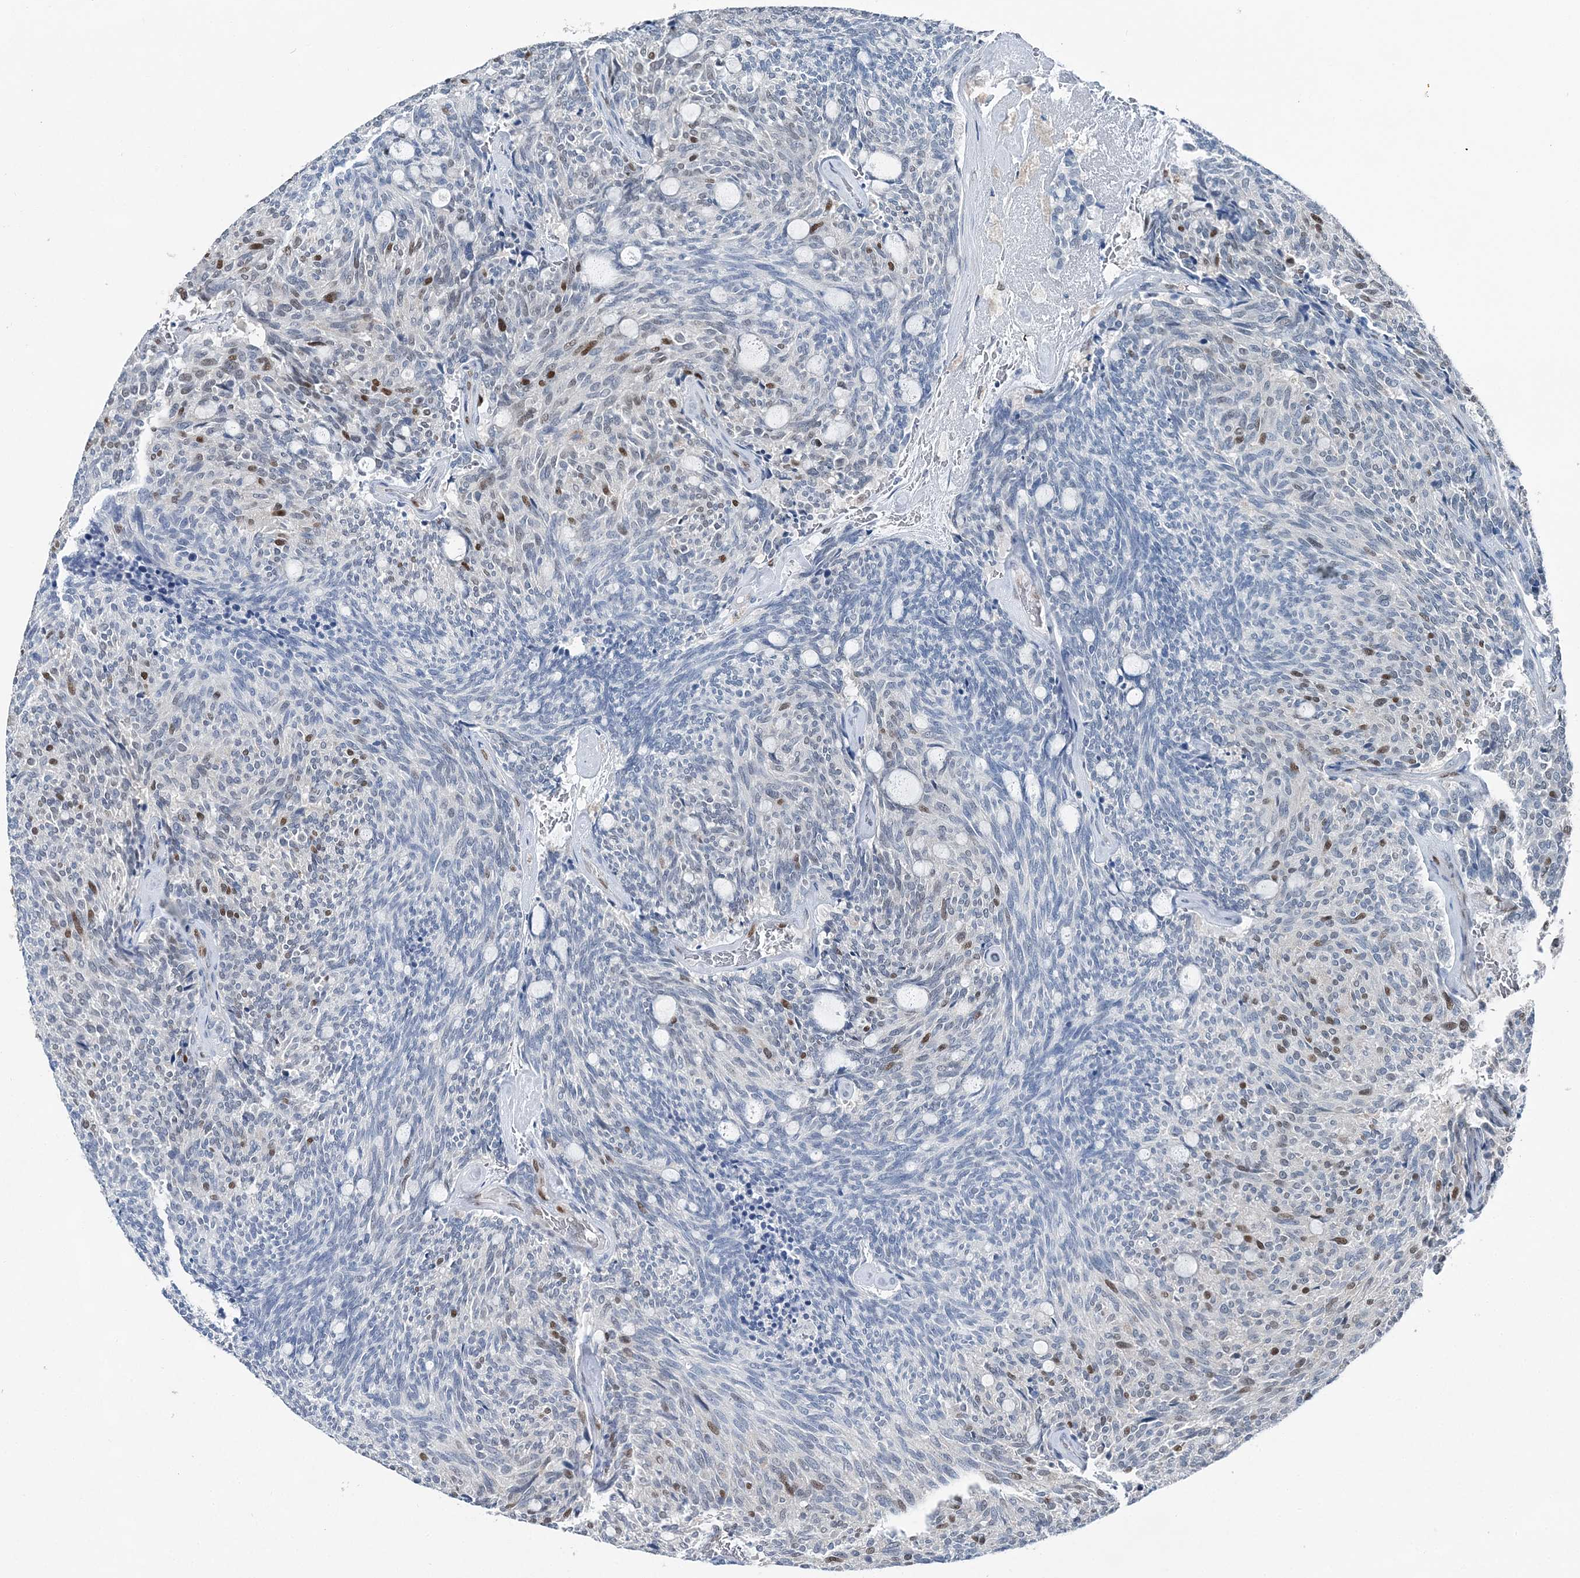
{"staining": {"intensity": "moderate", "quantity": "<25%", "location": "nuclear"}, "tissue": "carcinoid", "cell_type": "Tumor cells", "image_type": "cancer", "snomed": [{"axis": "morphology", "description": "Carcinoid, malignant, NOS"}, {"axis": "topography", "description": "Pancreas"}], "caption": "IHC (DAB) staining of malignant carcinoid reveals moderate nuclear protein staining in about <25% of tumor cells.", "gene": "HAT1", "patient": {"sex": "female", "age": 54}}